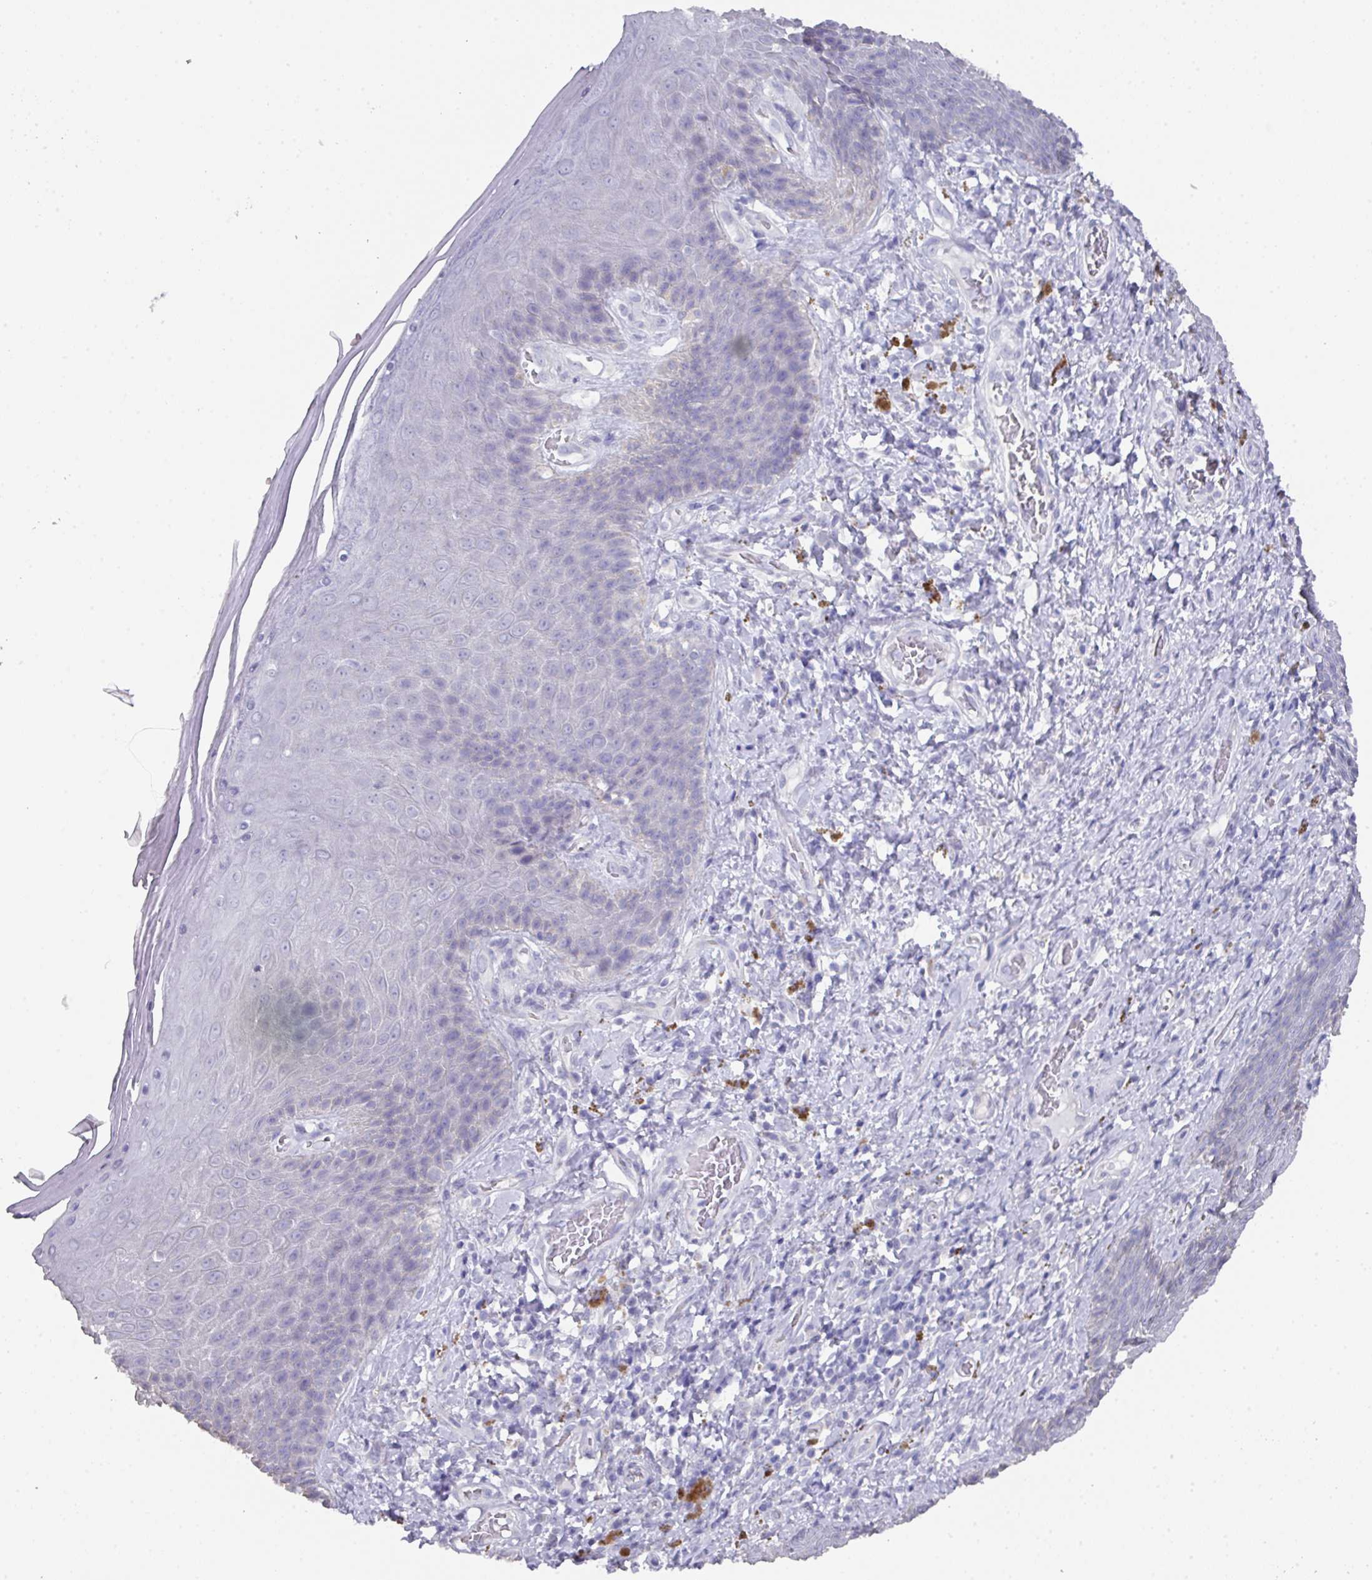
{"staining": {"intensity": "negative", "quantity": "none", "location": "none"}, "tissue": "skin", "cell_type": "Epidermal cells", "image_type": "normal", "snomed": [{"axis": "morphology", "description": "Normal tissue, NOS"}, {"axis": "topography", "description": "Anal"}, {"axis": "topography", "description": "Peripheral nerve tissue"}], "caption": "Skin stained for a protein using immunohistochemistry (IHC) shows no positivity epidermal cells.", "gene": "DAZ1", "patient": {"sex": "male", "age": 53}}